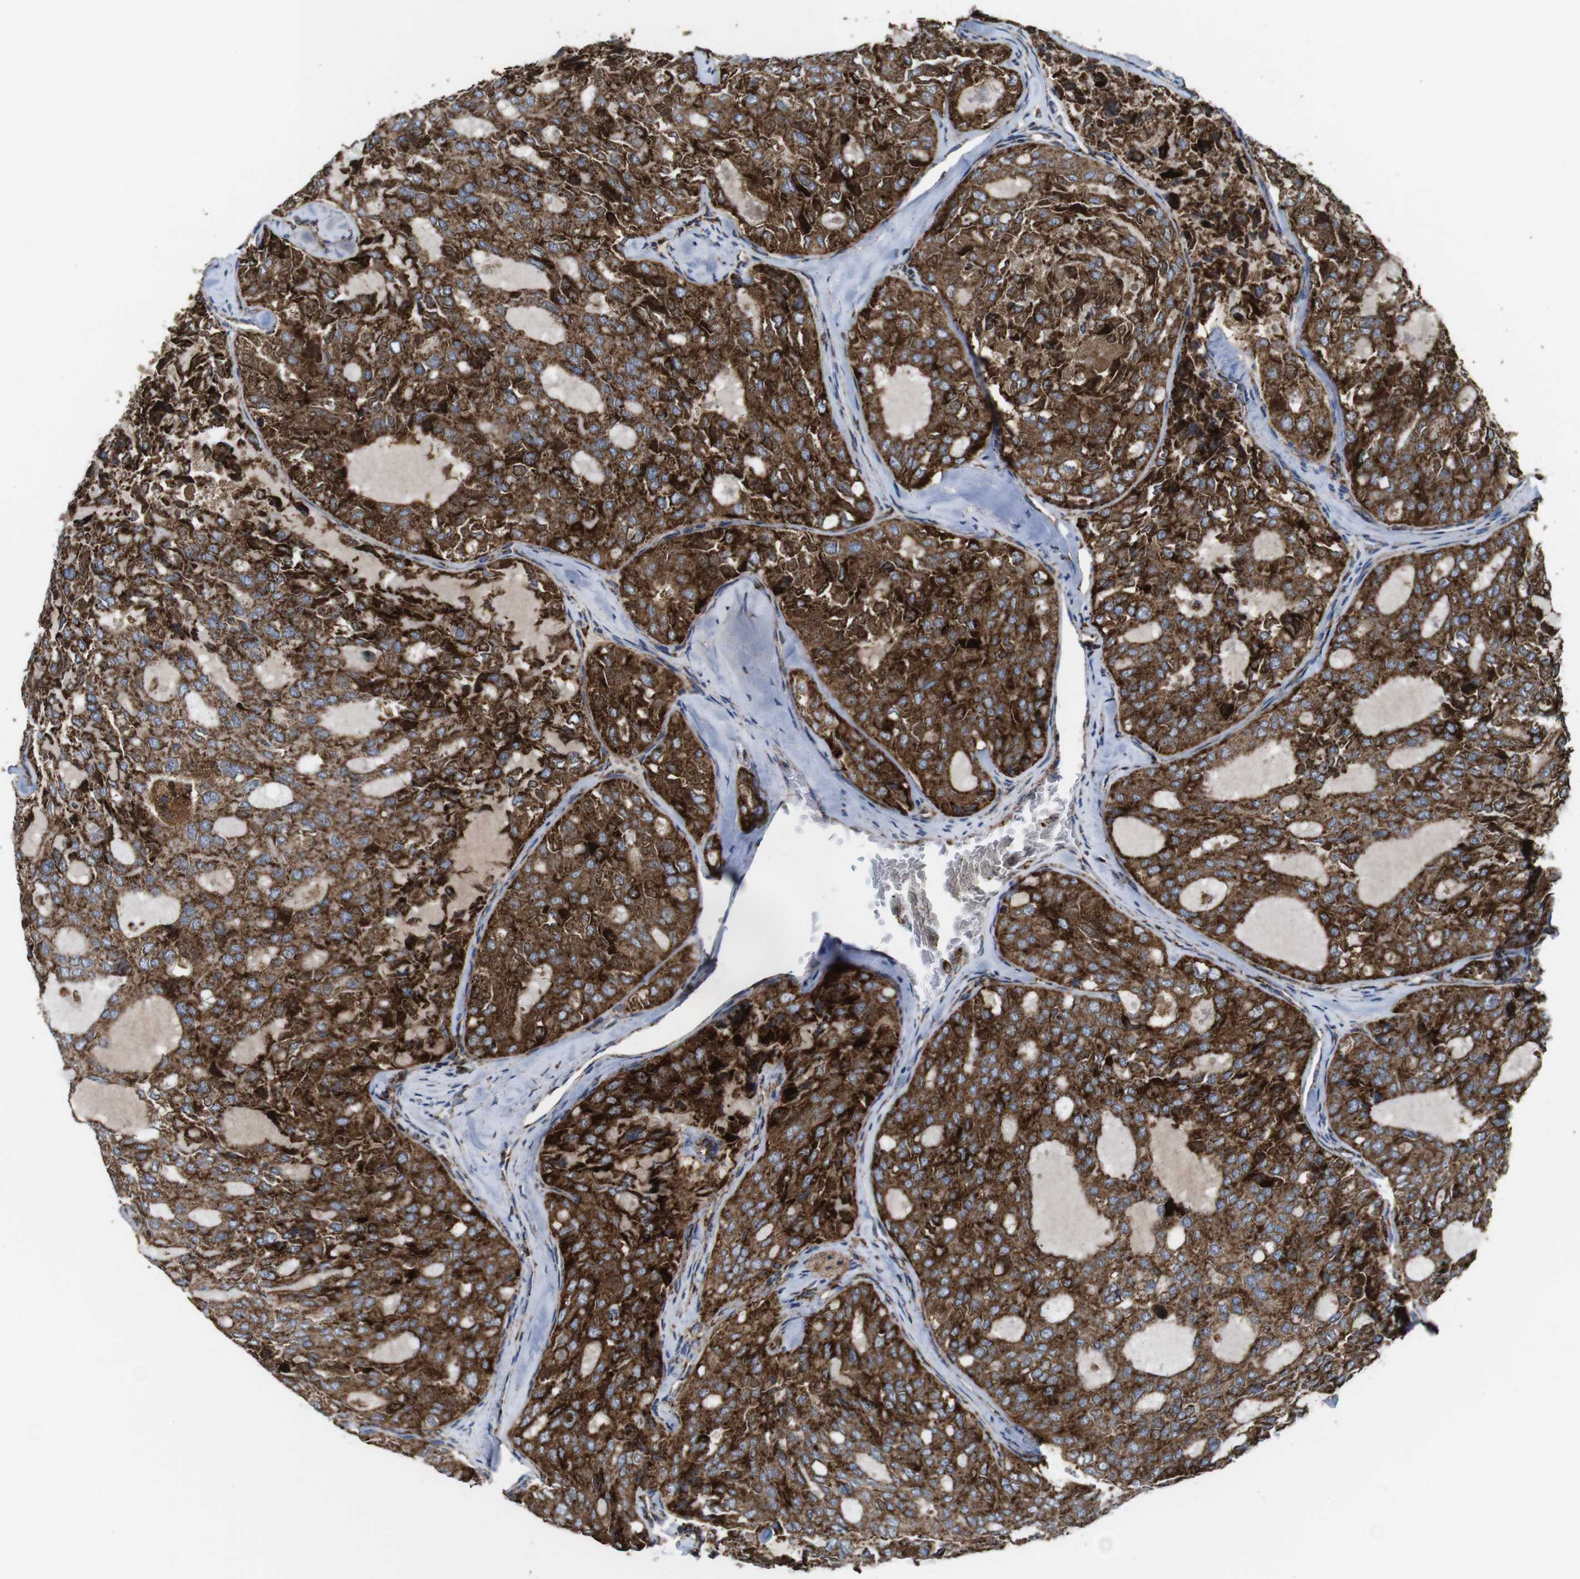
{"staining": {"intensity": "strong", "quantity": ">75%", "location": "cytoplasmic/membranous"}, "tissue": "thyroid cancer", "cell_type": "Tumor cells", "image_type": "cancer", "snomed": [{"axis": "morphology", "description": "Follicular adenoma carcinoma, NOS"}, {"axis": "topography", "description": "Thyroid gland"}], "caption": "The immunohistochemical stain highlights strong cytoplasmic/membranous staining in tumor cells of thyroid cancer tissue.", "gene": "HK1", "patient": {"sex": "male", "age": 75}}